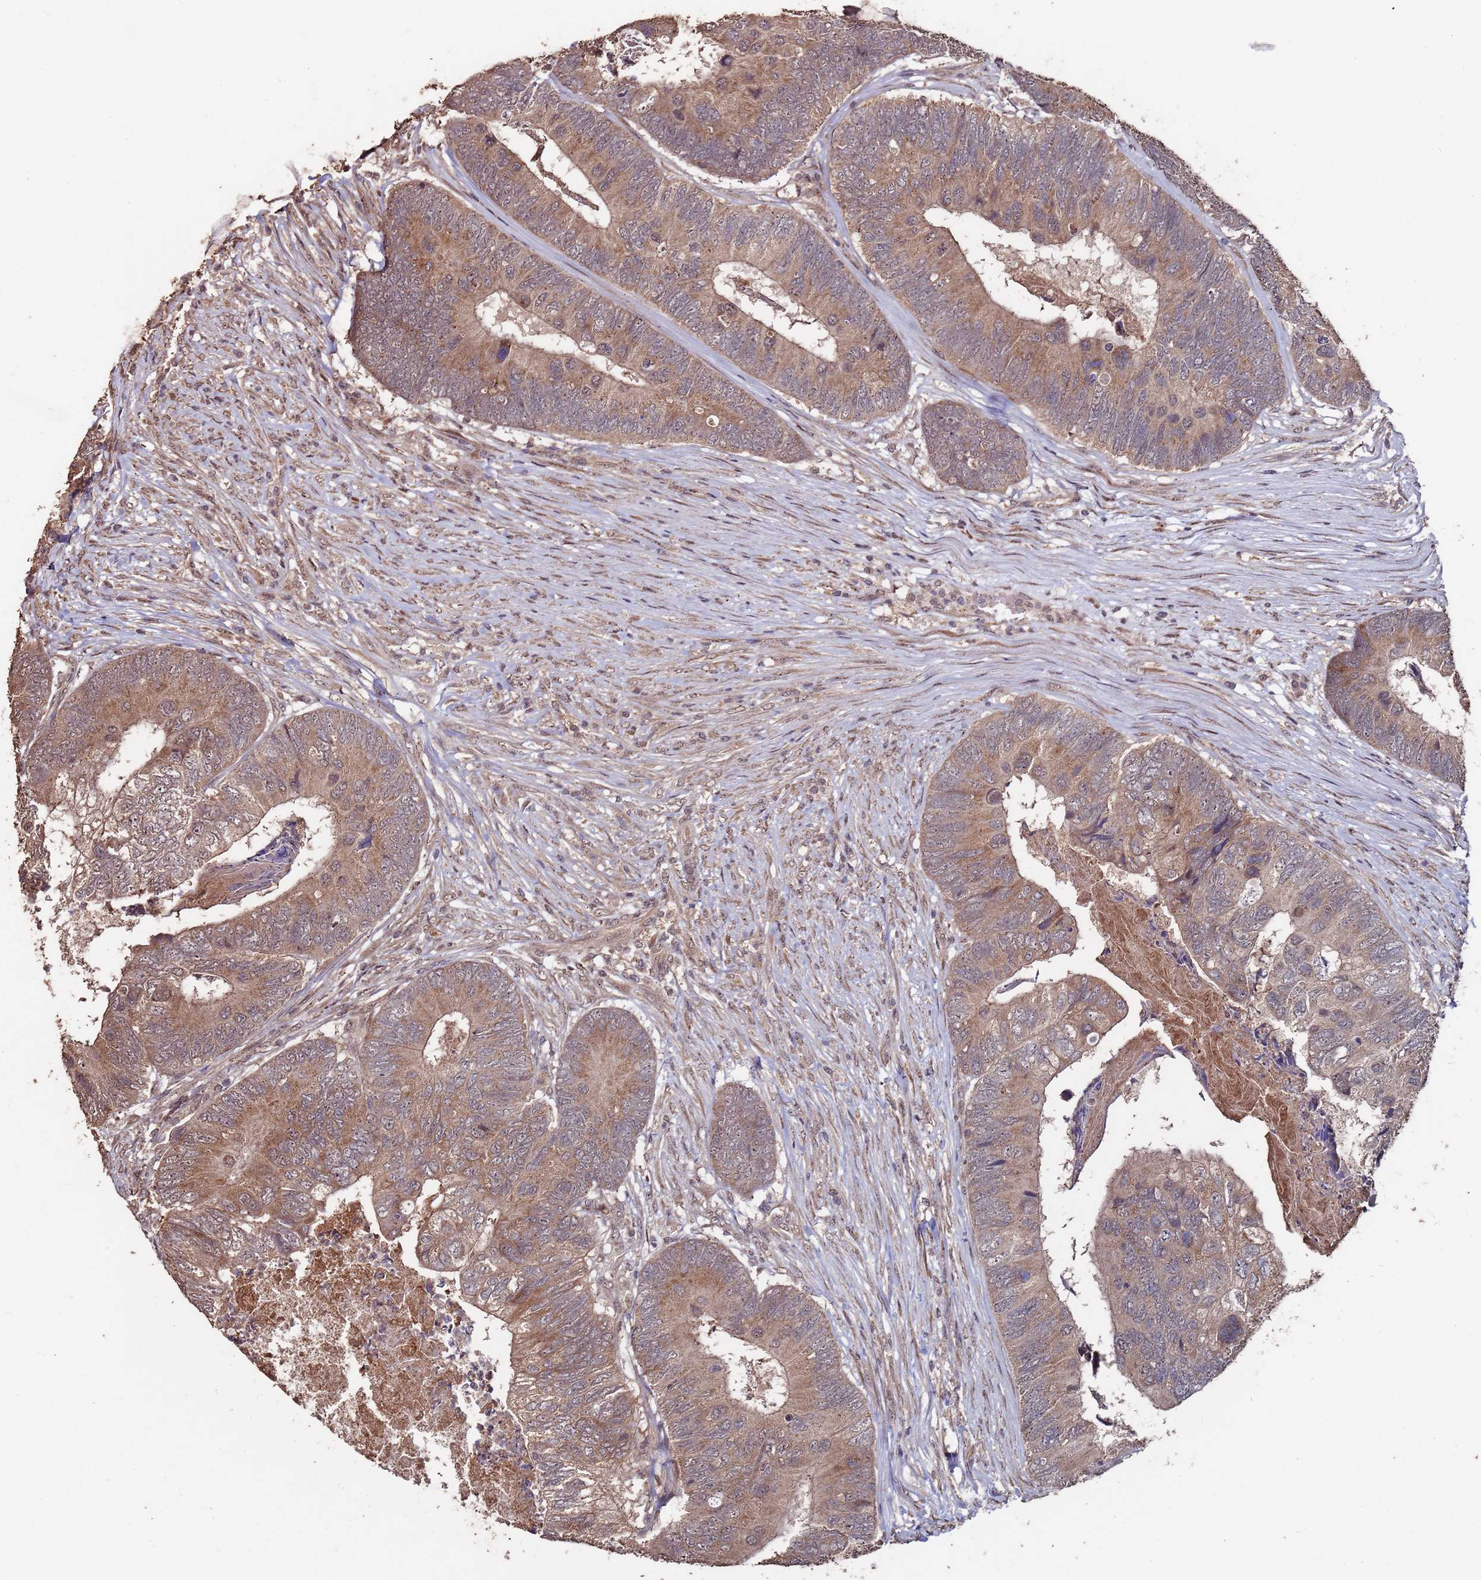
{"staining": {"intensity": "moderate", "quantity": ">75%", "location": "cytoplasmic/membranous"}, "tissue": "colorectal cancer", "cell_type": "Tumor cells", "image_type": "cancer", "snomed": [{"axis": "morphology", "description": "Adenocarcinoma, NOS"}, {"axis": "topography", "description": "Colon"}], "caption": "About >75% of tumor cells in human adenocarcinoma (colorectal) display moderate cytoplasmic/membranous protein positivity as visualized by brown immunohistochemical staining.", "gene": "PRR7", "patient": {"sex": "female", "age": 67}}